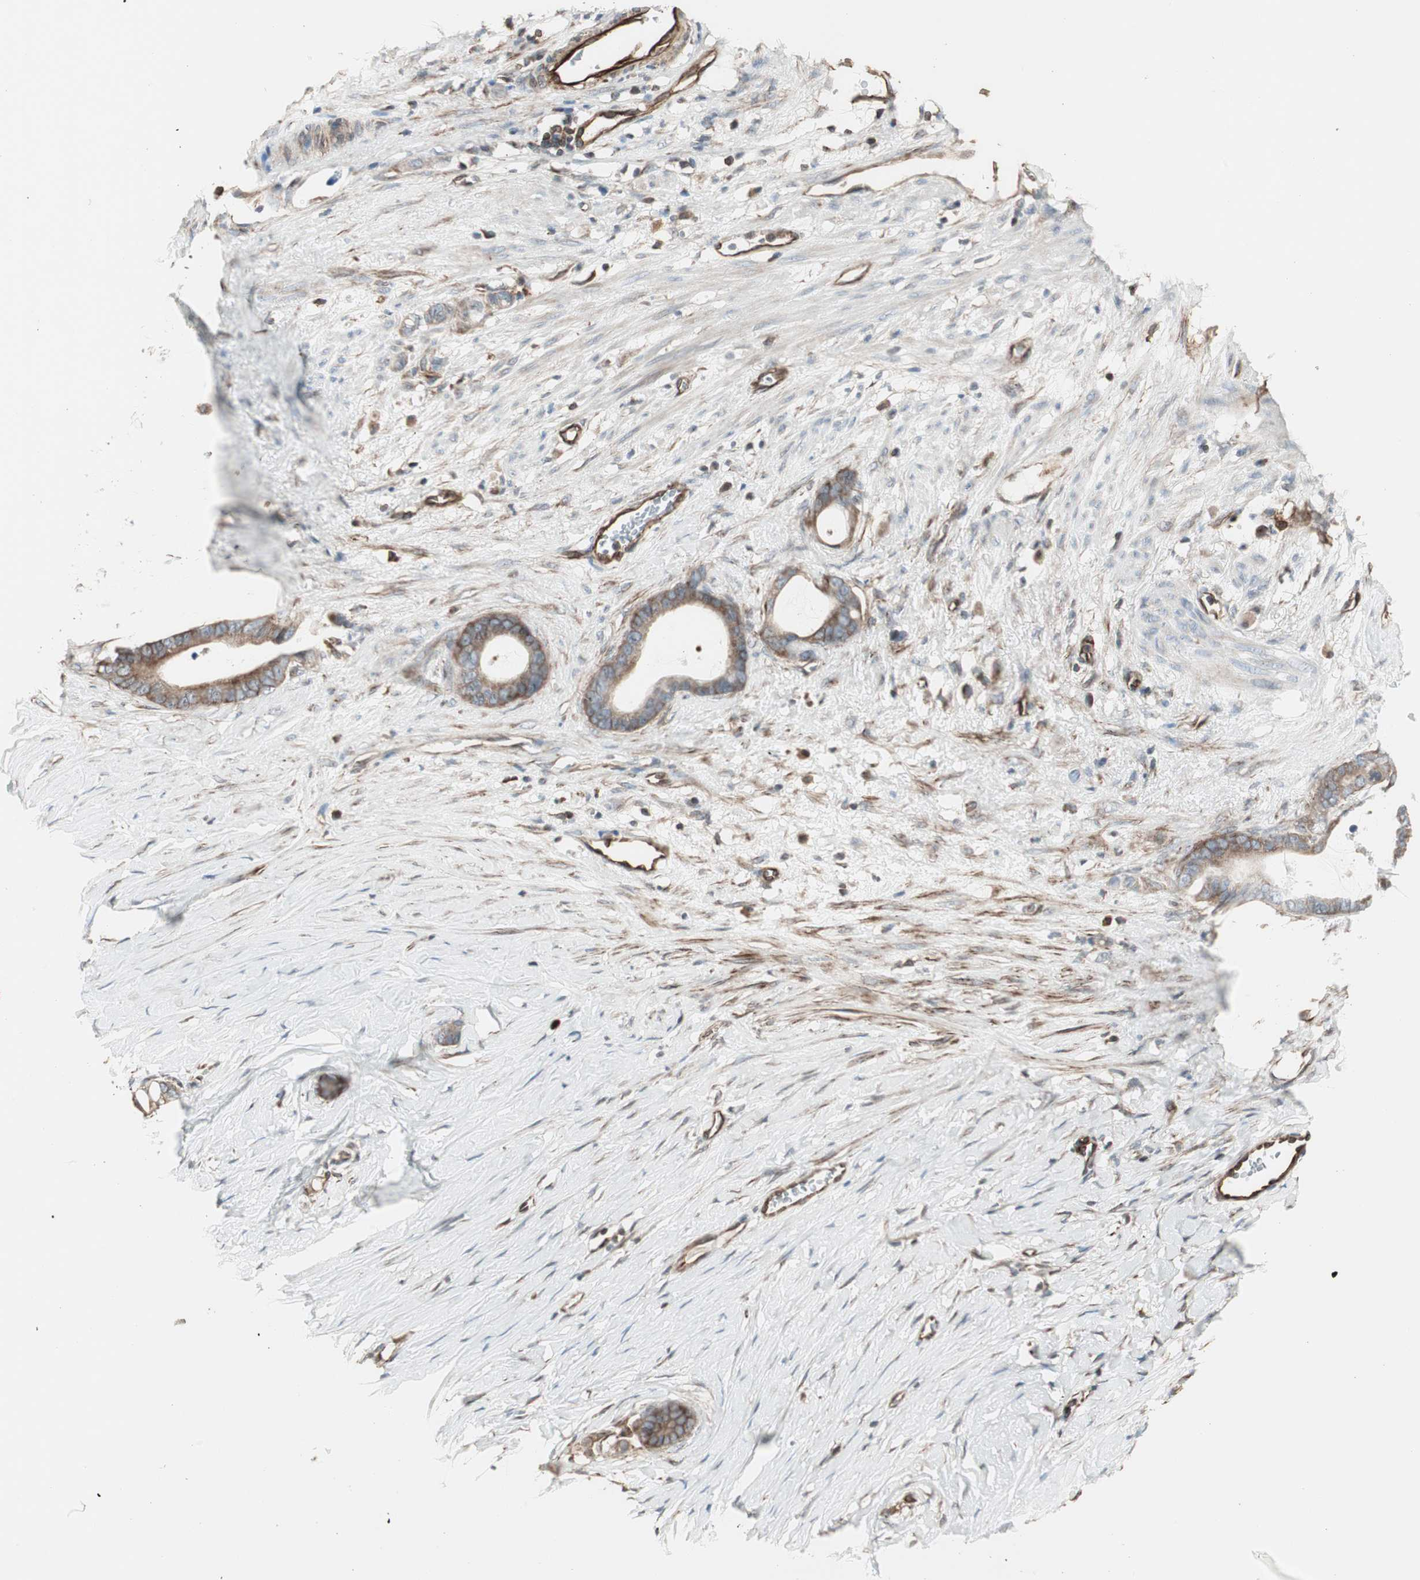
{"staining": {"intensity": "weak", "quantity": ">75%", "location": "cytoplasmic/membranous"}, "tissue": "stomach cancer", "cell_type": "Tumor cells", "image_type": "cancer", "snomed": [{"axis": "morphology", "description": "Adenocarcinoma, NOS"}, {"axis": "topography", "description": "Stomach"}], "caption": "Stomach adenocarcinoma tissue exhibits weak cytoplasmic/membranous staining in about >75% of tumor cells, visualized by immunohistochemistry.", "gene": "MAD2L2", "patient": {"sex": "female", "age": 75}}